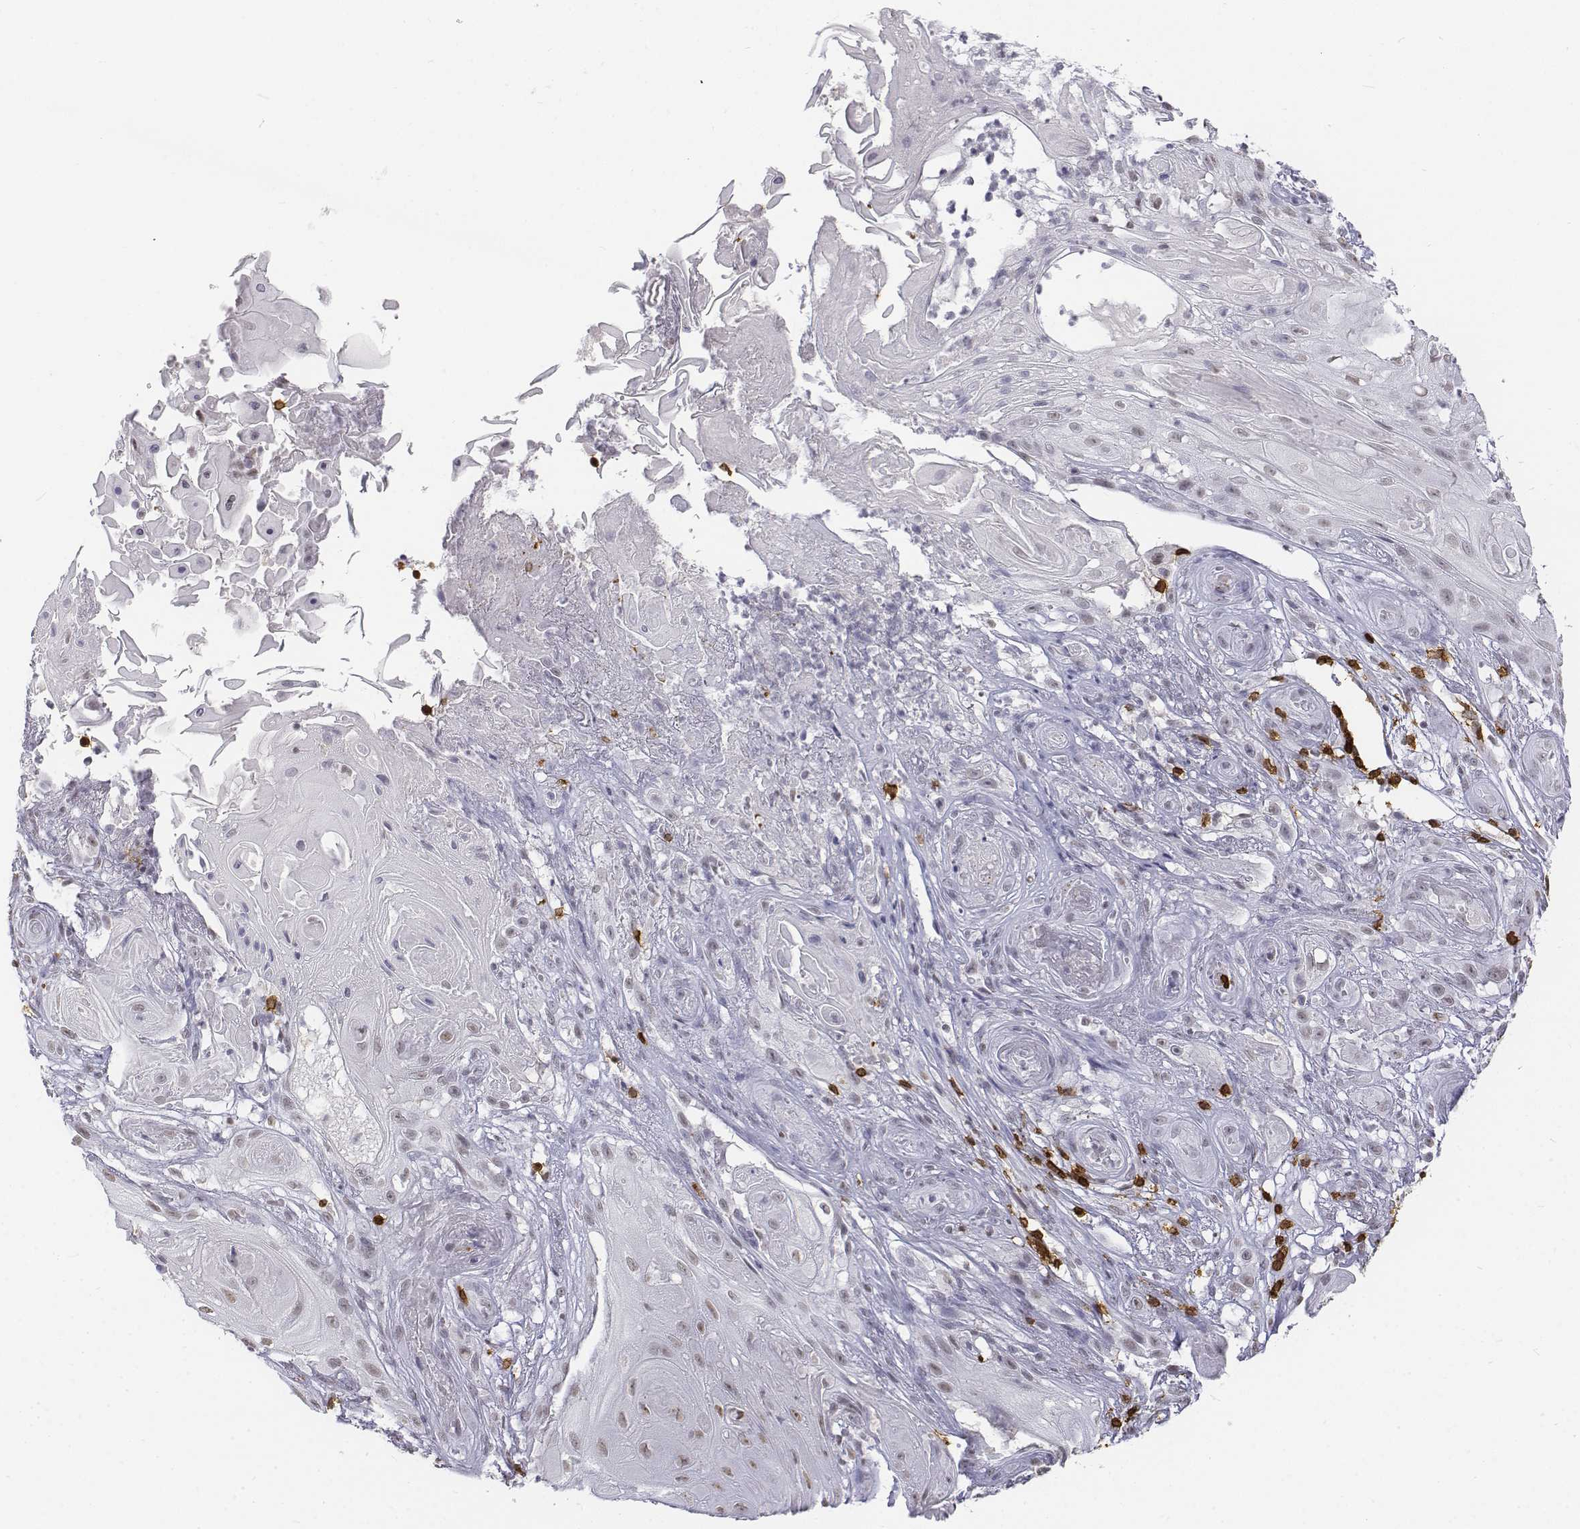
{"staining": {"intensity": "negative", "quantity": "none", "location": "none"}, "tissue": "skin cancer", "cell_type": "Tumor cells", "image_type": "cancer", "snomed": [{"axis": "morphology", "description": "Squamous cell carcinoma, NOS"}, {"axis": "topography", "description": "Skin"}], "caption": "Squamous cell carcinoma (skin) was stained to show a protein in brown. There is no significant expression in tumor cells.", "gene": "CD3E", "patient": {"sex": "male", "age": 62}}